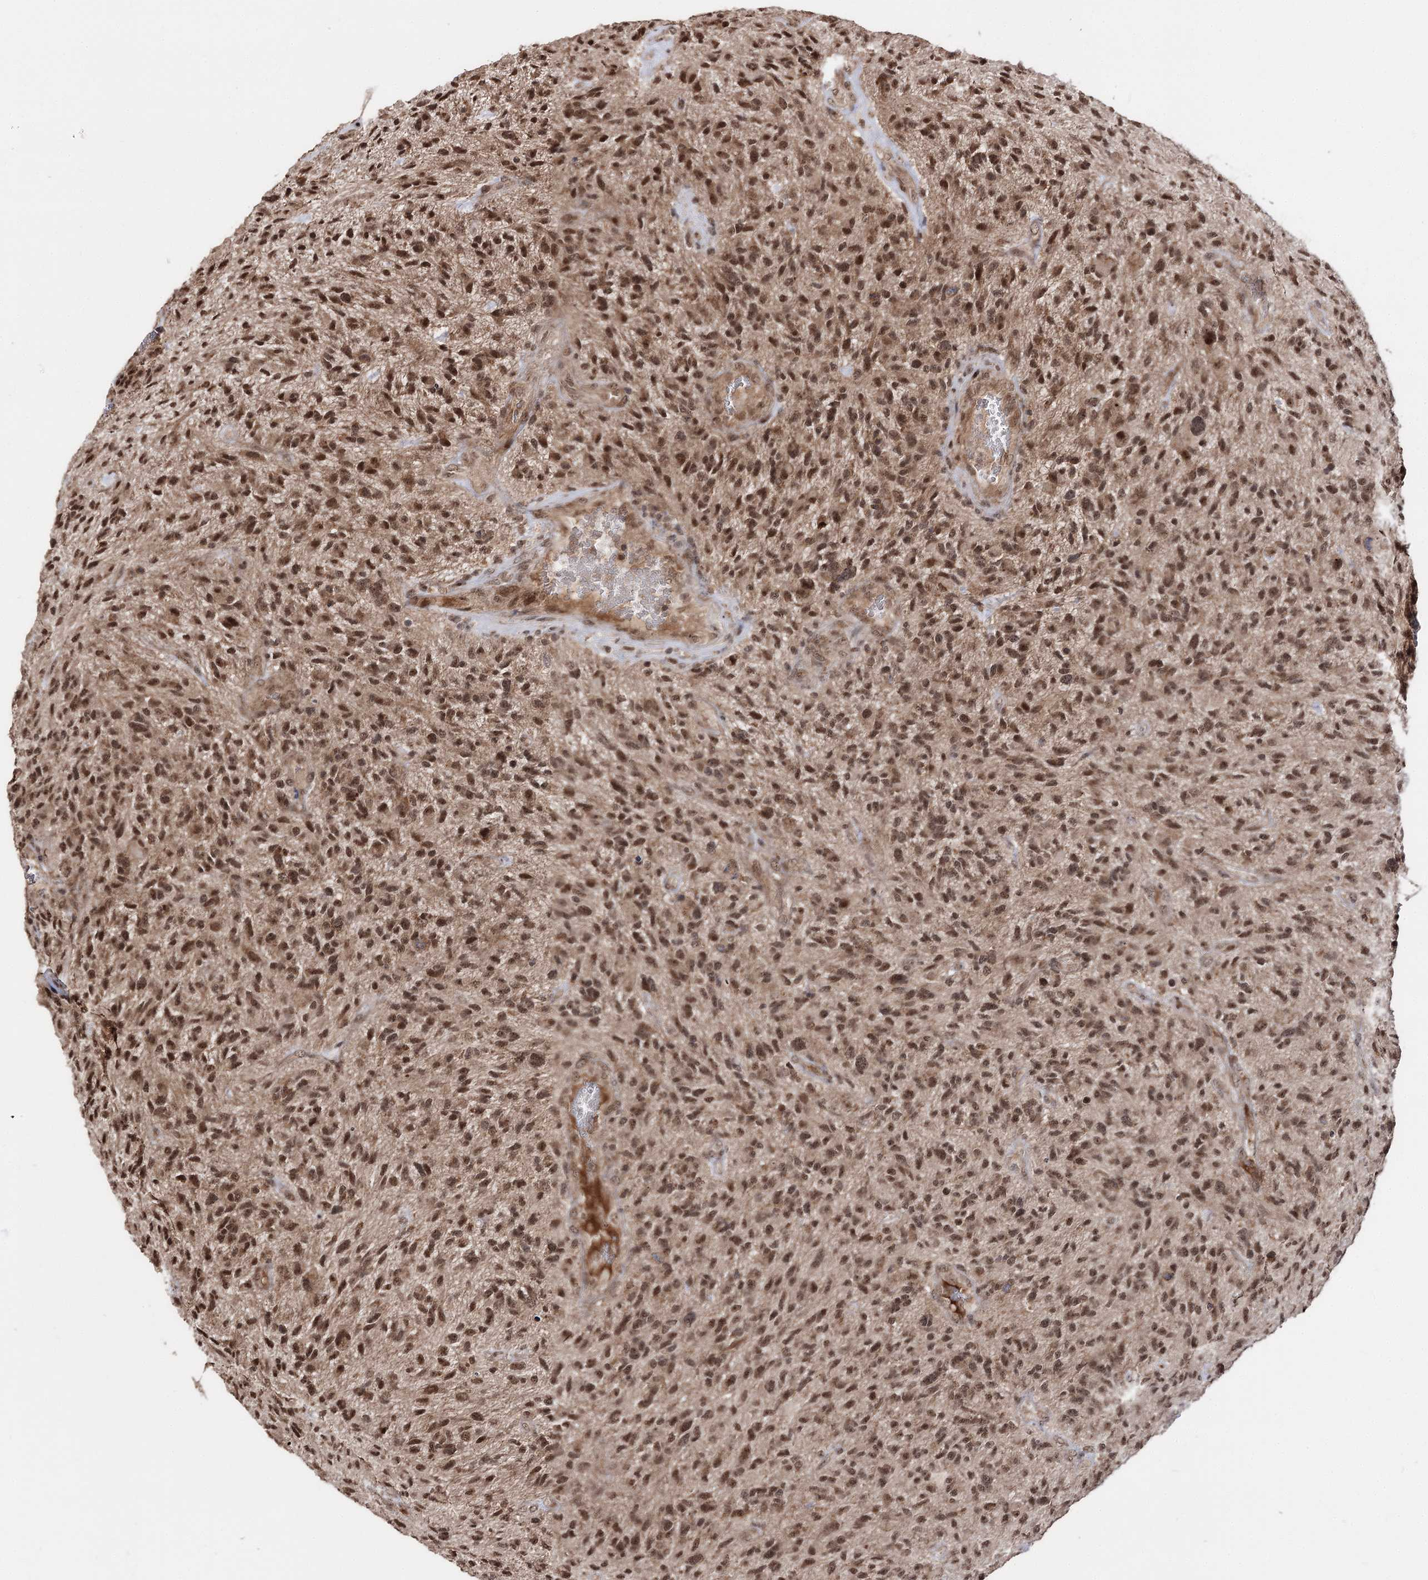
{"staining": {"intensity": "strong", "quantity": ">75%", "location": "nuclear"}, "tissue": "glioma", "cell_type": "Tumor cells", "image_type": "cancer", "snomed": [{"axis": "morphology", "description": "Glioma, malignant, High grade"}, {"axis": "topography", "description": "Brain"}], "caption": "Immunohistochemistry (DAB) staining of human glioma reveals strong nuclear protein expression in about >75% of tumor cells.", "gene": "FAM53B", "patient": {"sex": "male", "age": 47}}